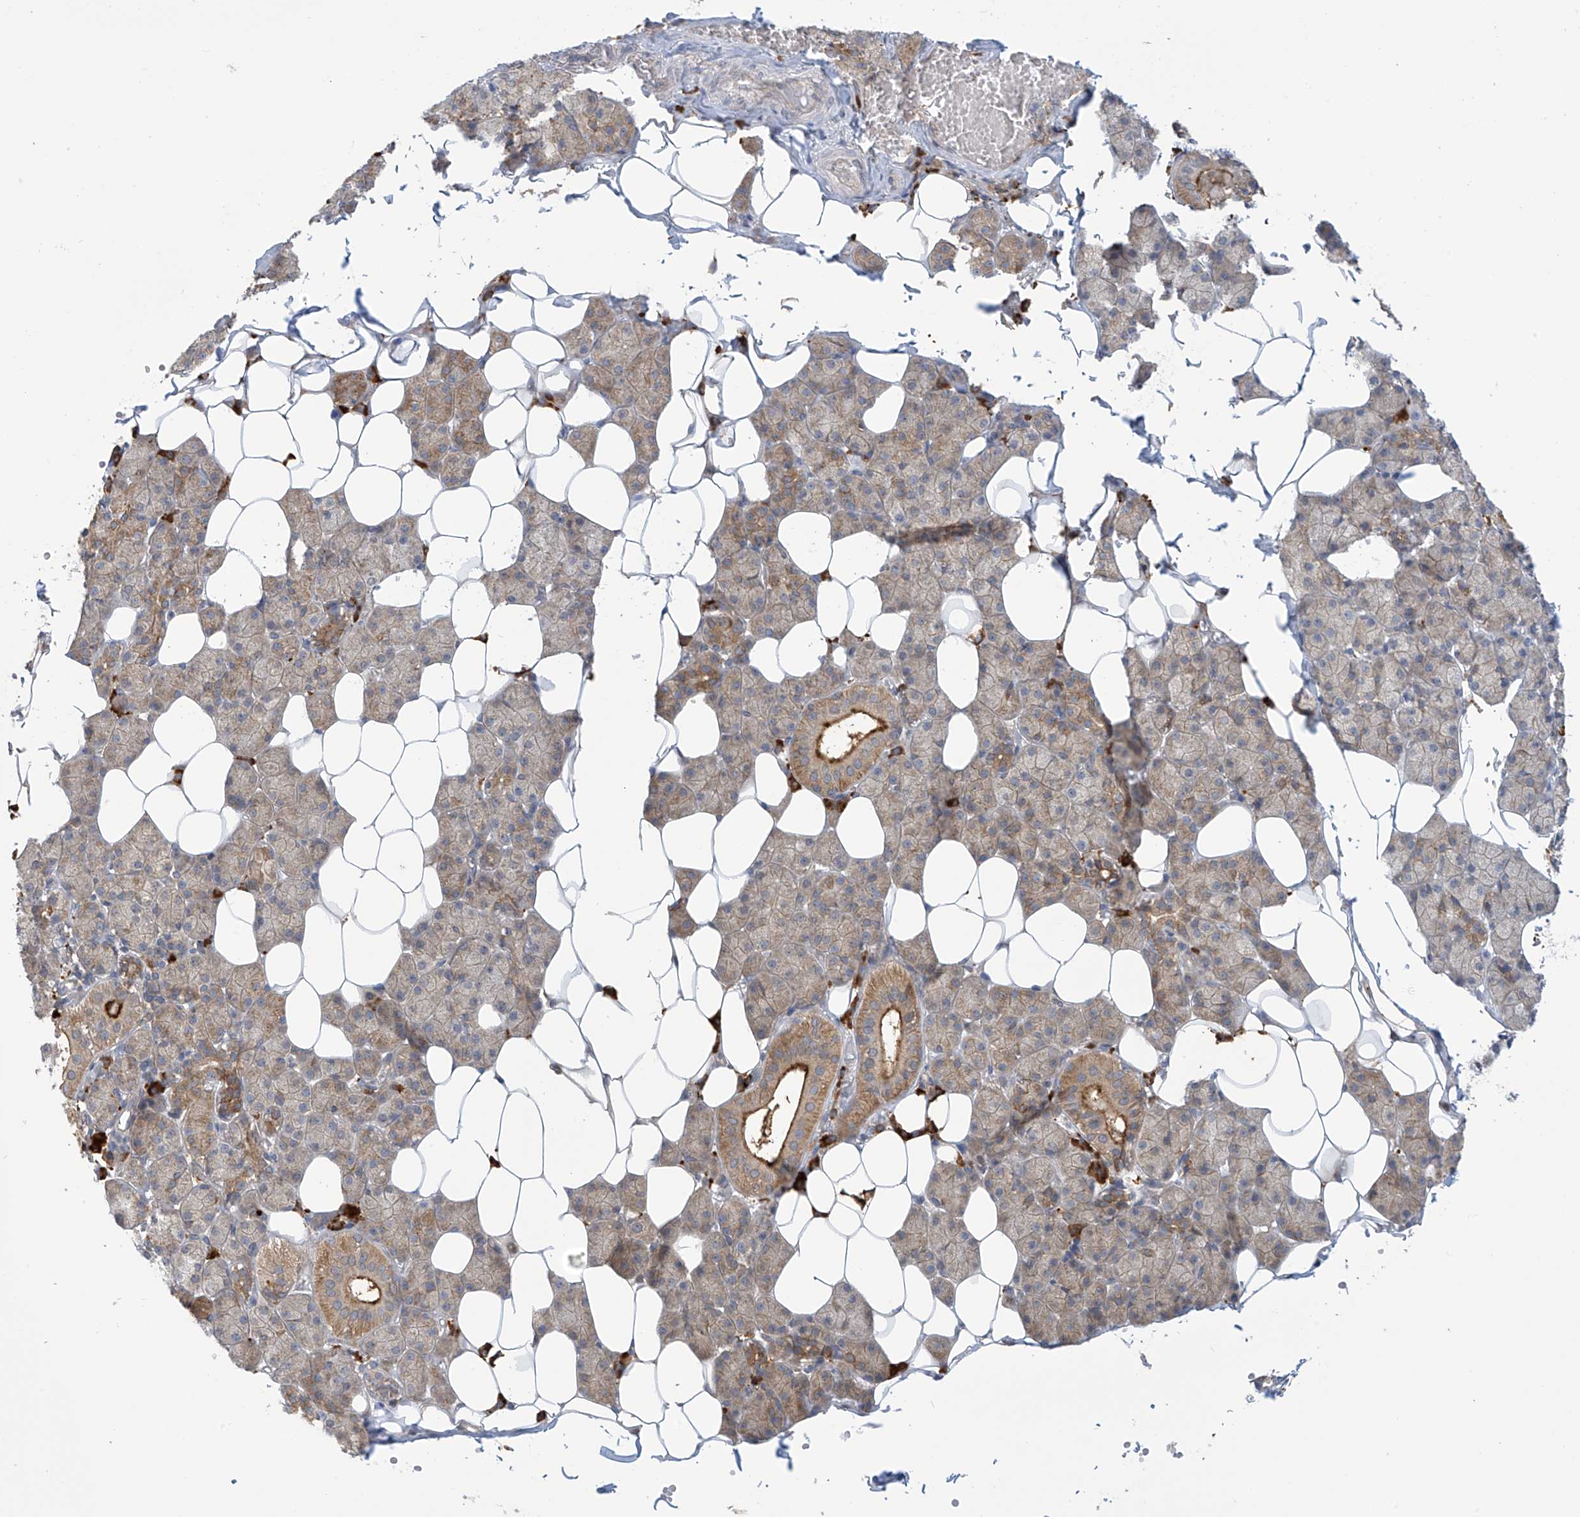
{"staining": {"intensity": "moderate", "quantity": "25%-75%", "location": "cytoplasmic/membranous"}, "tissue": "salivary gland", "cell_type": "Glandular cells", "image_type": "normal", "snomed": [{"axis": "morphology", "description": "Normal tissue, NOS"}, {"axis": "topography", "description": "Salivary gland"}], "caption": "A histopathology image of salivary gland stained for a protein exhibits moderate cytoplasmic/membranous brown staining in glandular cells.", "gene": "KIAA1522", "patient": {"sex": "female", "age": 33}}